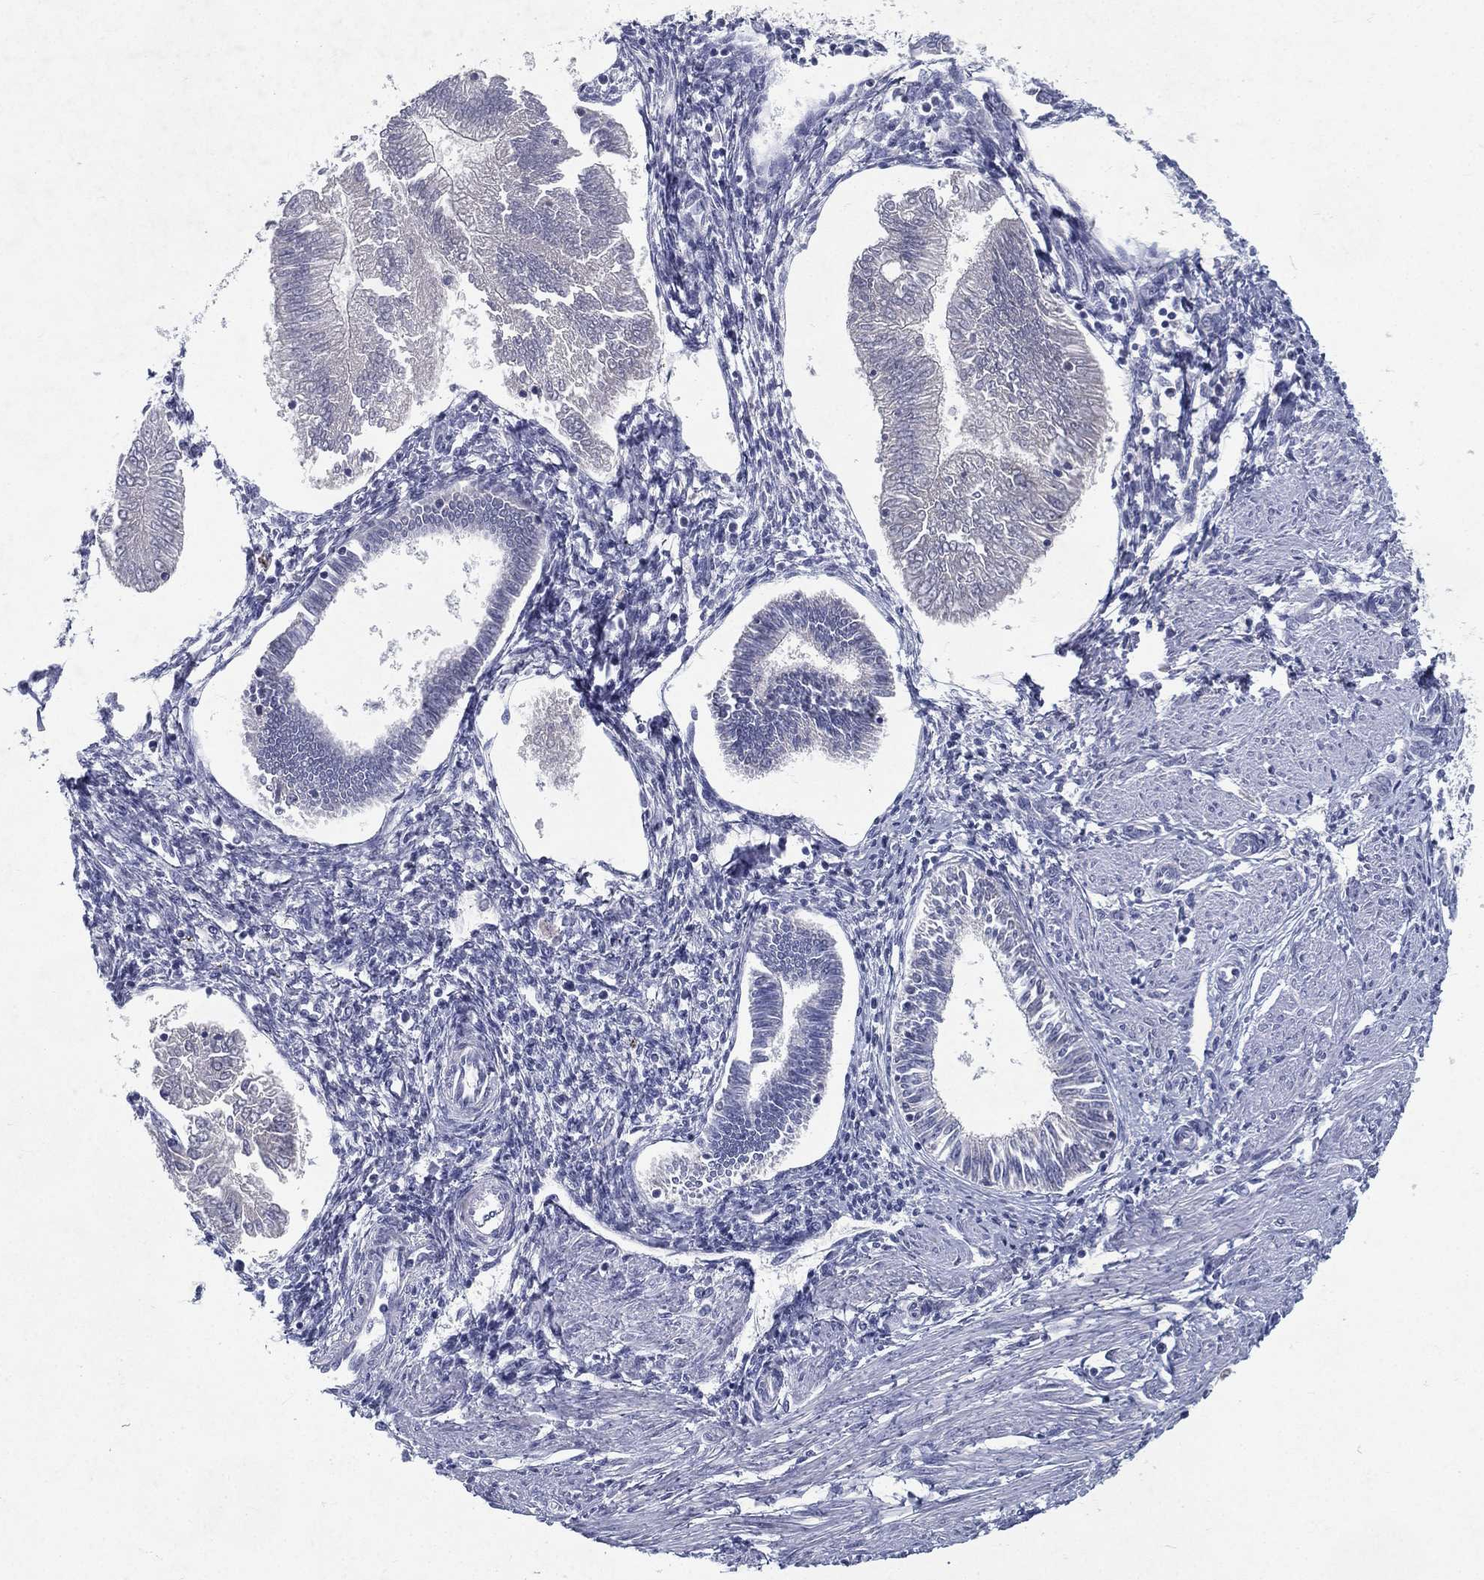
{"staining": {"intensity": "negative", "quantity": "none", "location": "none"}, "tissue": "endometrial cancer", "cell_type": "Tumor cells", "image_type": "cancer", "snomed": [{"axis": "morphology", "description": "Adenocarcinoma, NOS"}, {"axis": "topography", "description": "Endometrium"}], "caption": "IHC histopathology image of neoplastic tissue: human endometrial adenocarcinoma stained with DAB exhibits no significant protein expression in tumor cells. The staining is performed using DAB (3,3'-diaminobenzidine) brown chromogen with nuclei counter-stained in using hematoxylin.", "gene": "RGS13", "patient": {"sex": "female", "age": 53}}